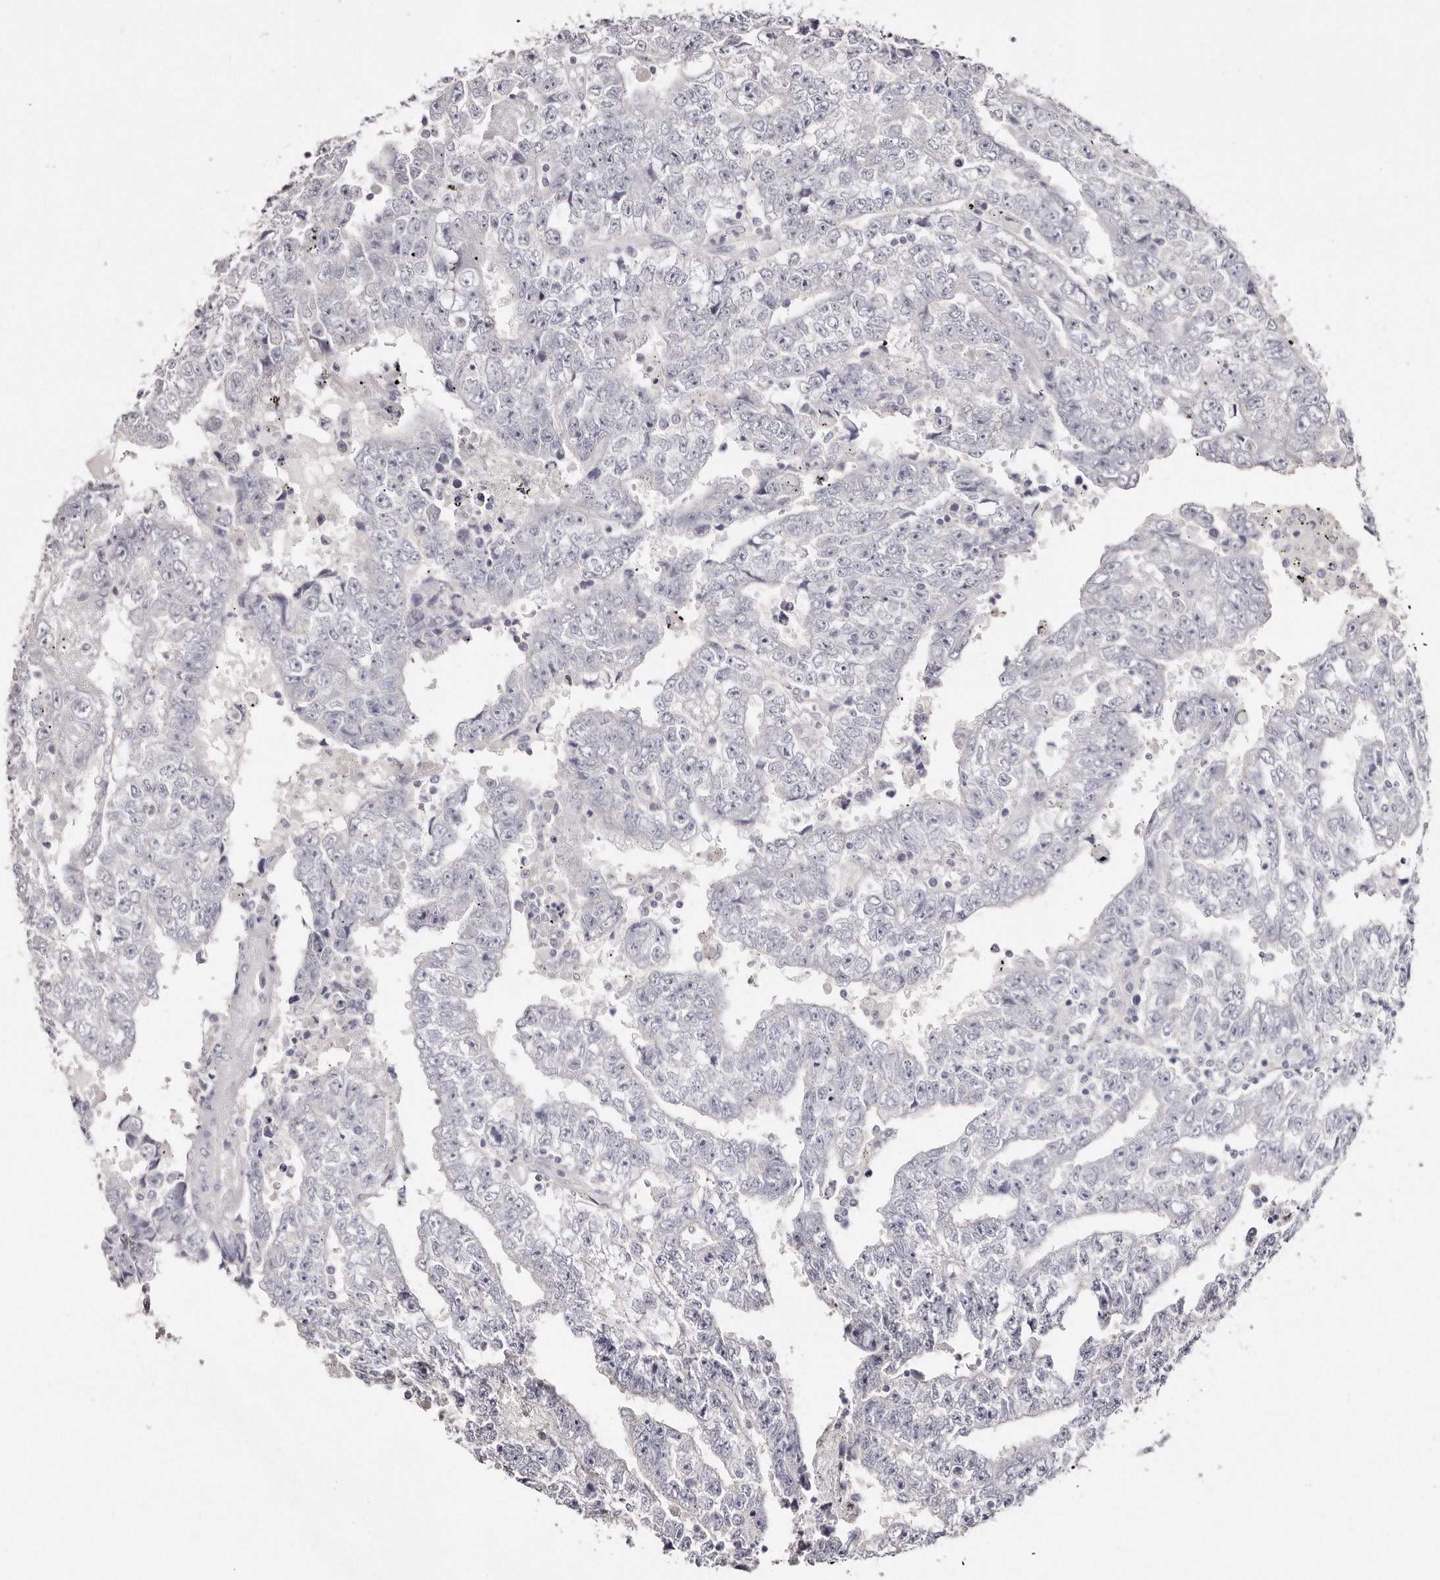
{"staining": {"intensity": "negative", "quantity": "none", "location": "none"}, "tissue": "testis cancer", "cell_type": "Tumor cells", "image_type": "cancer", "snomed": [{"axis": "morphology", "description": "Carcinoma, Embryonal, NOS"}, {"axis": "topography", "description": "Testis"}], "caption": "Tumor cells show no significant protein staining in testis embryonal carcinoma.", "gene": "AKNAD1", "patient": {"sex": "male", "age": 25}}